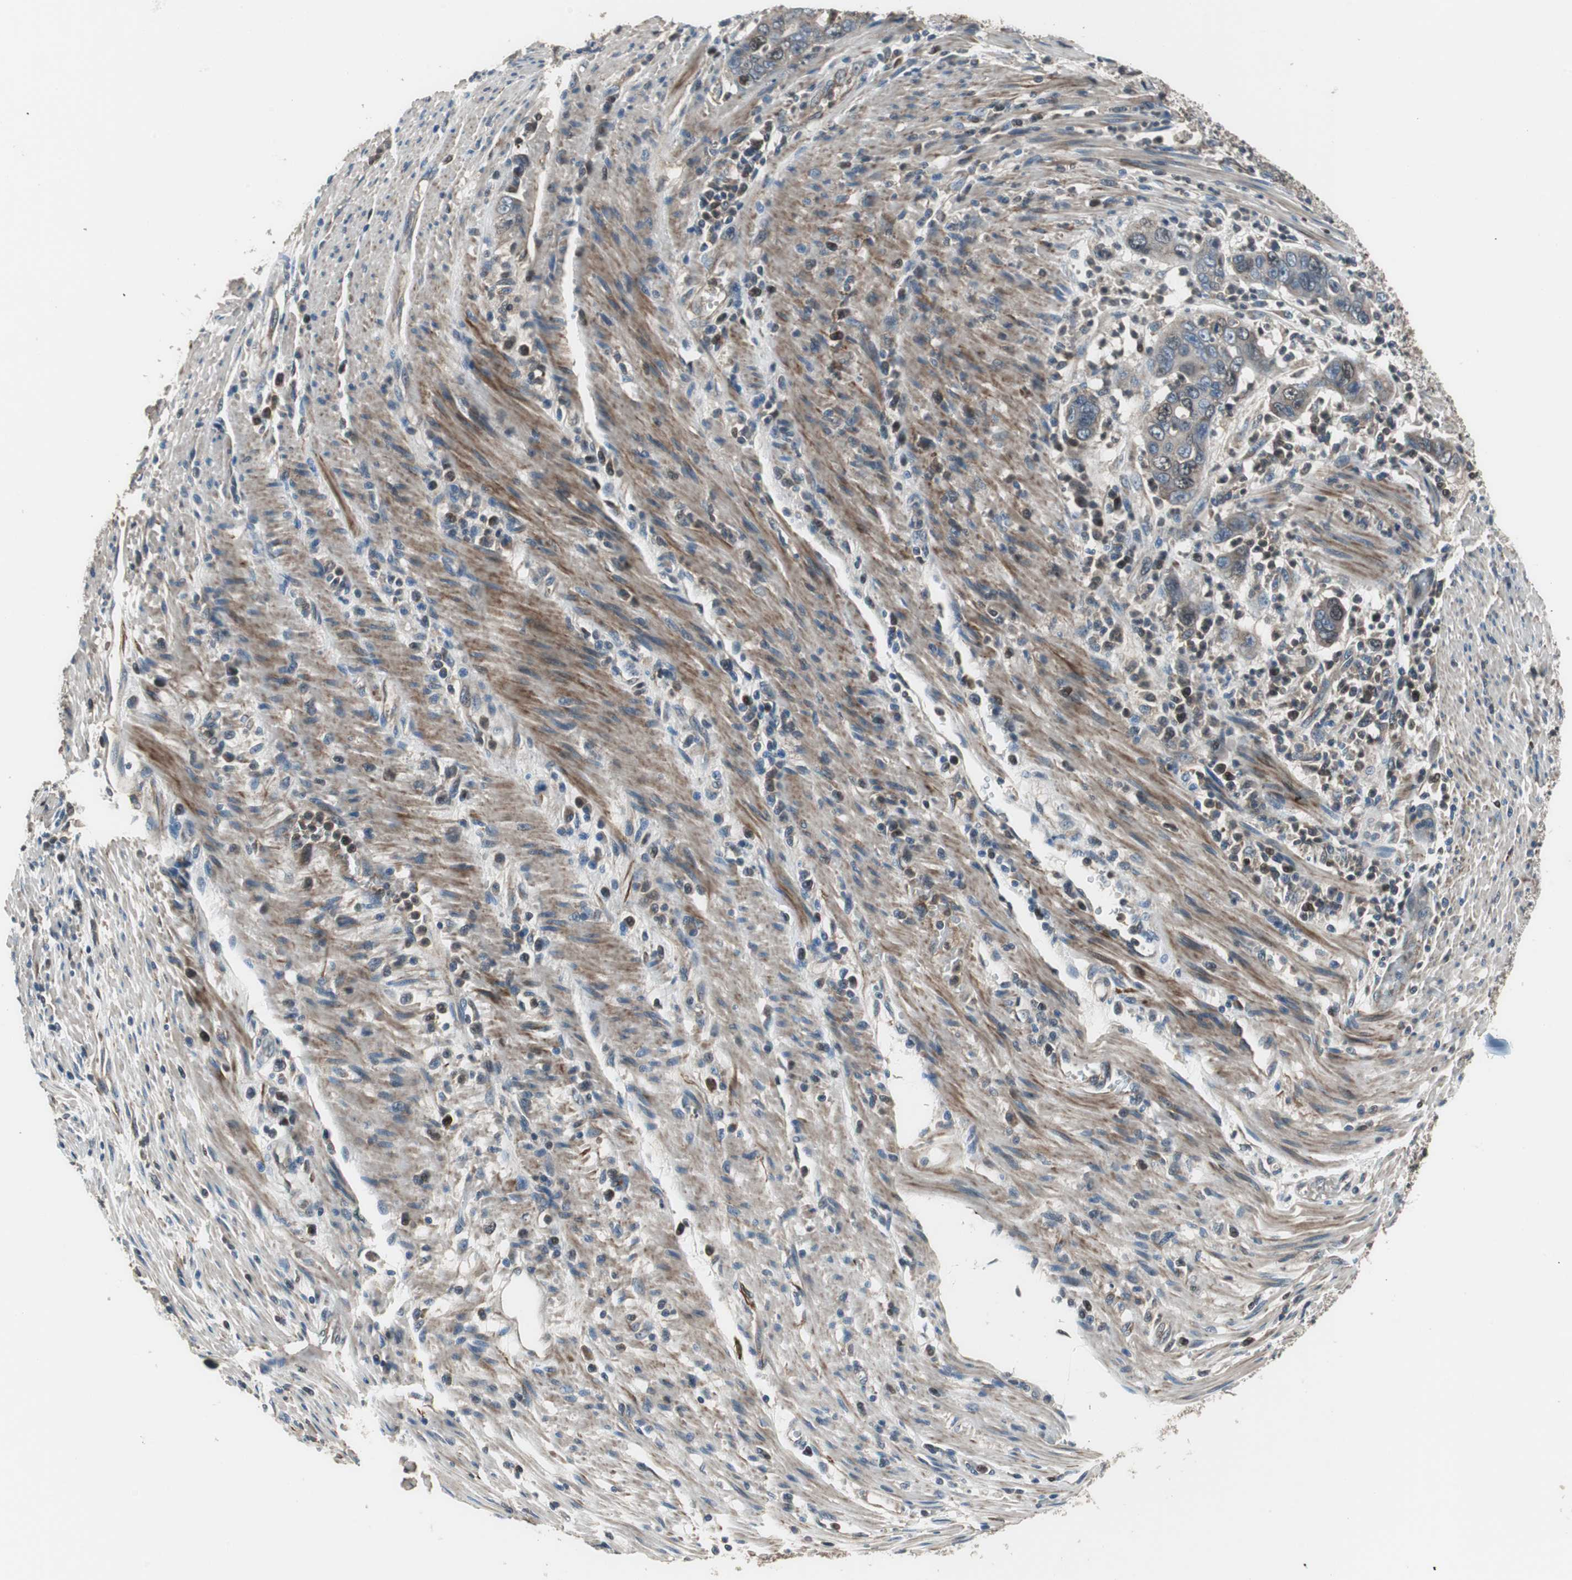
{"staining": {"intensity": "moderate", "quantity": "25%-75%", "location": "cytoplasmic/membranous,nuclear"}, "tissue": "pancreatic cancer", "cell_type": "Tumor cells", "image_type": "cancer", "snomed": [{"axis": "morphology", "description": "Adenocarcinoma, NOS"}, {"axis": "topography", "description": "Pancreas"}], "caption": "Immunohistochemical staining of pancreatic cancer demonstrates moderate cytoplasmic/membranous and nuclear protein staining in about 25%-75% of tumor cells.", "gene": "PI4KB", "patient": {"sex": "female", "age": 71}}